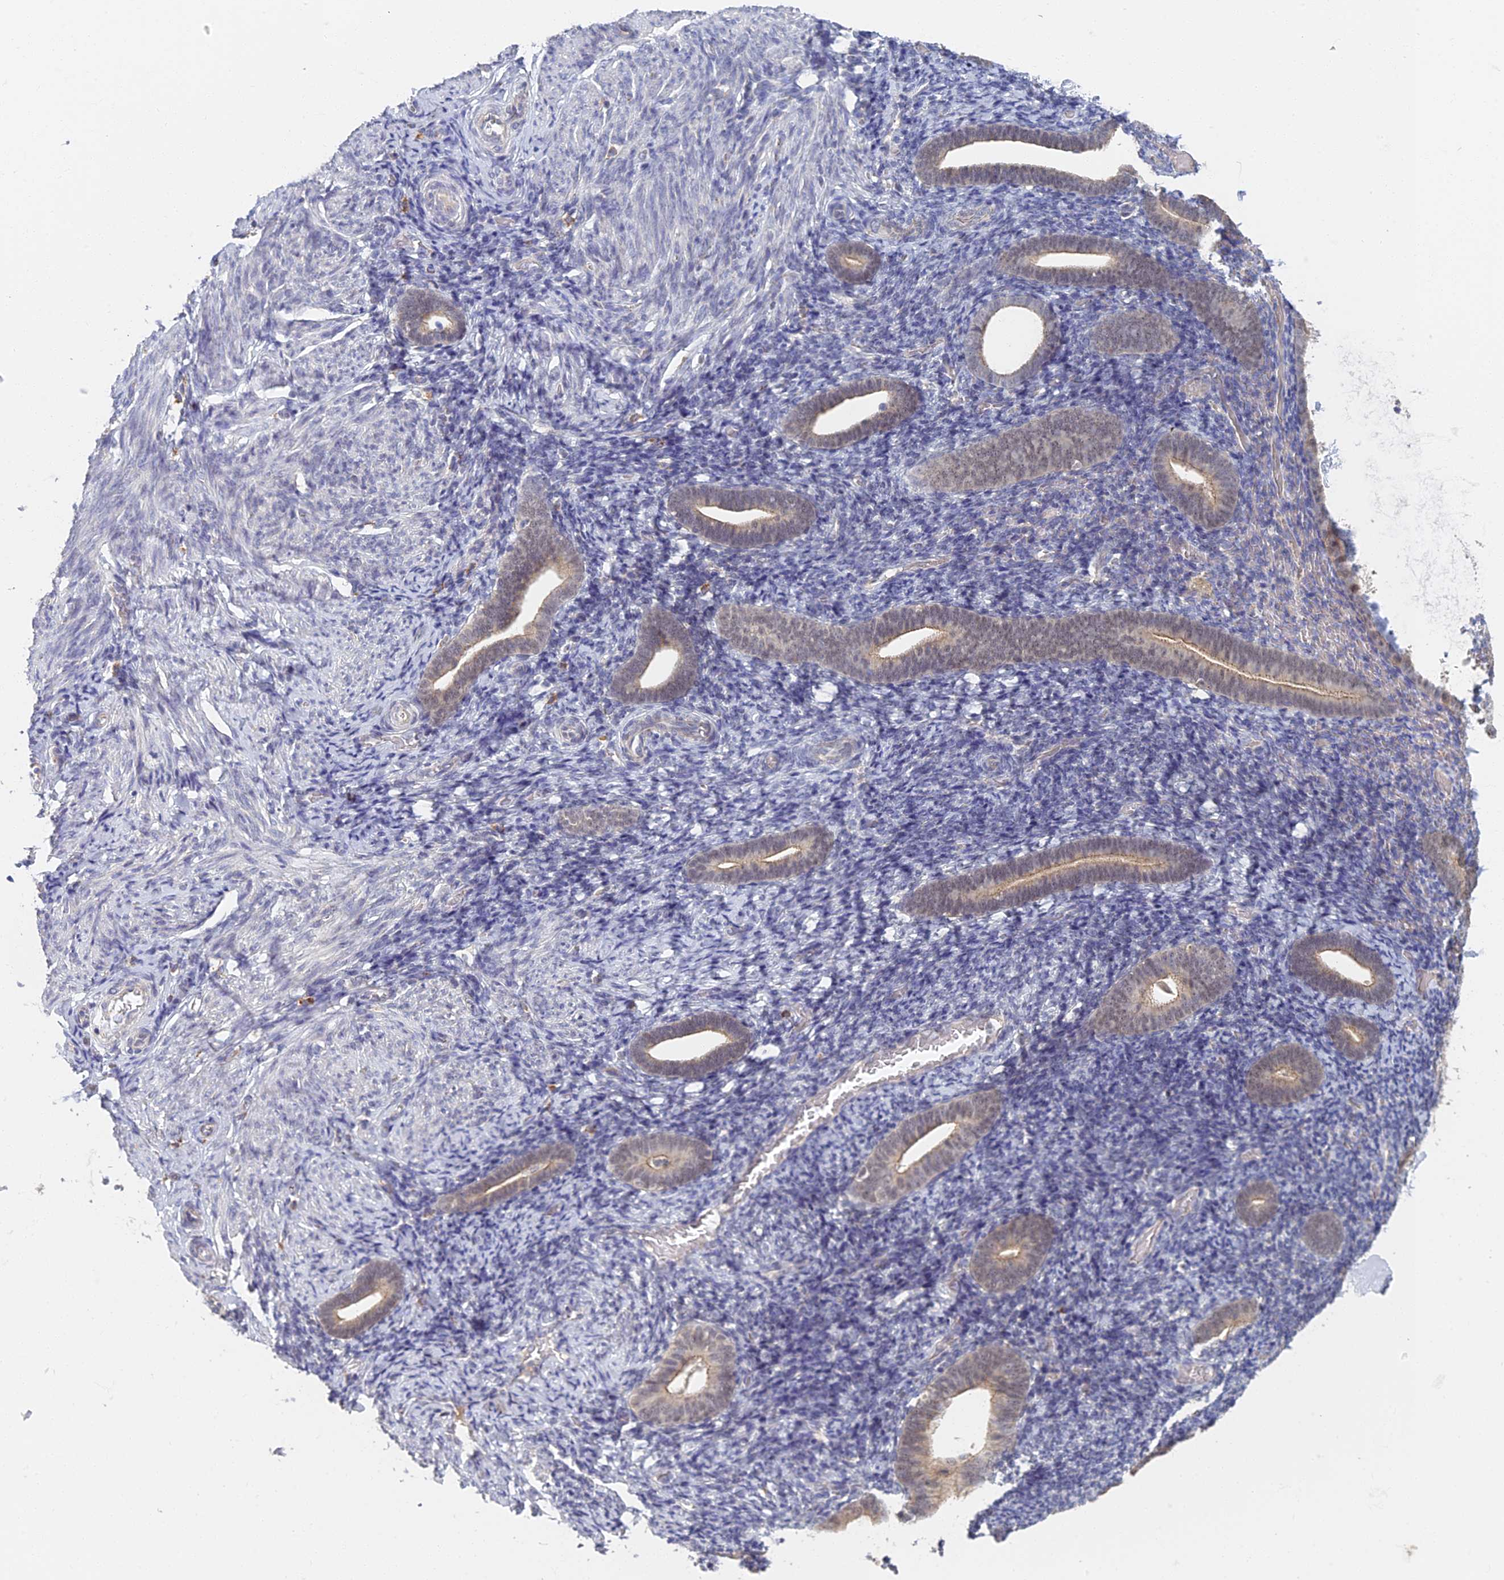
{"staining": {"intensity": "moderate", "quantity": "<25%", "location": "cytoplasmic/membranous"}, "tissue": "endometrium", "cell_type": "Cells in endometrial stroma", "image_type": "normal", "snomed": [{"axis": "morphology", "description": "Normal tissue, NOS"}, {"axis": "topography", "description": "Endometrium"}], "caption": "The photomicrograph reveals staining of benign endometrium, revealing moderate cytoplasmic/membranous protein expression (brown color) within cells in endometrial stroma. (DAB IHC with brightfield microscopy, high magnification).", "gene": "GPATCH1", "patient": {"sex": "female", "age": 51}}